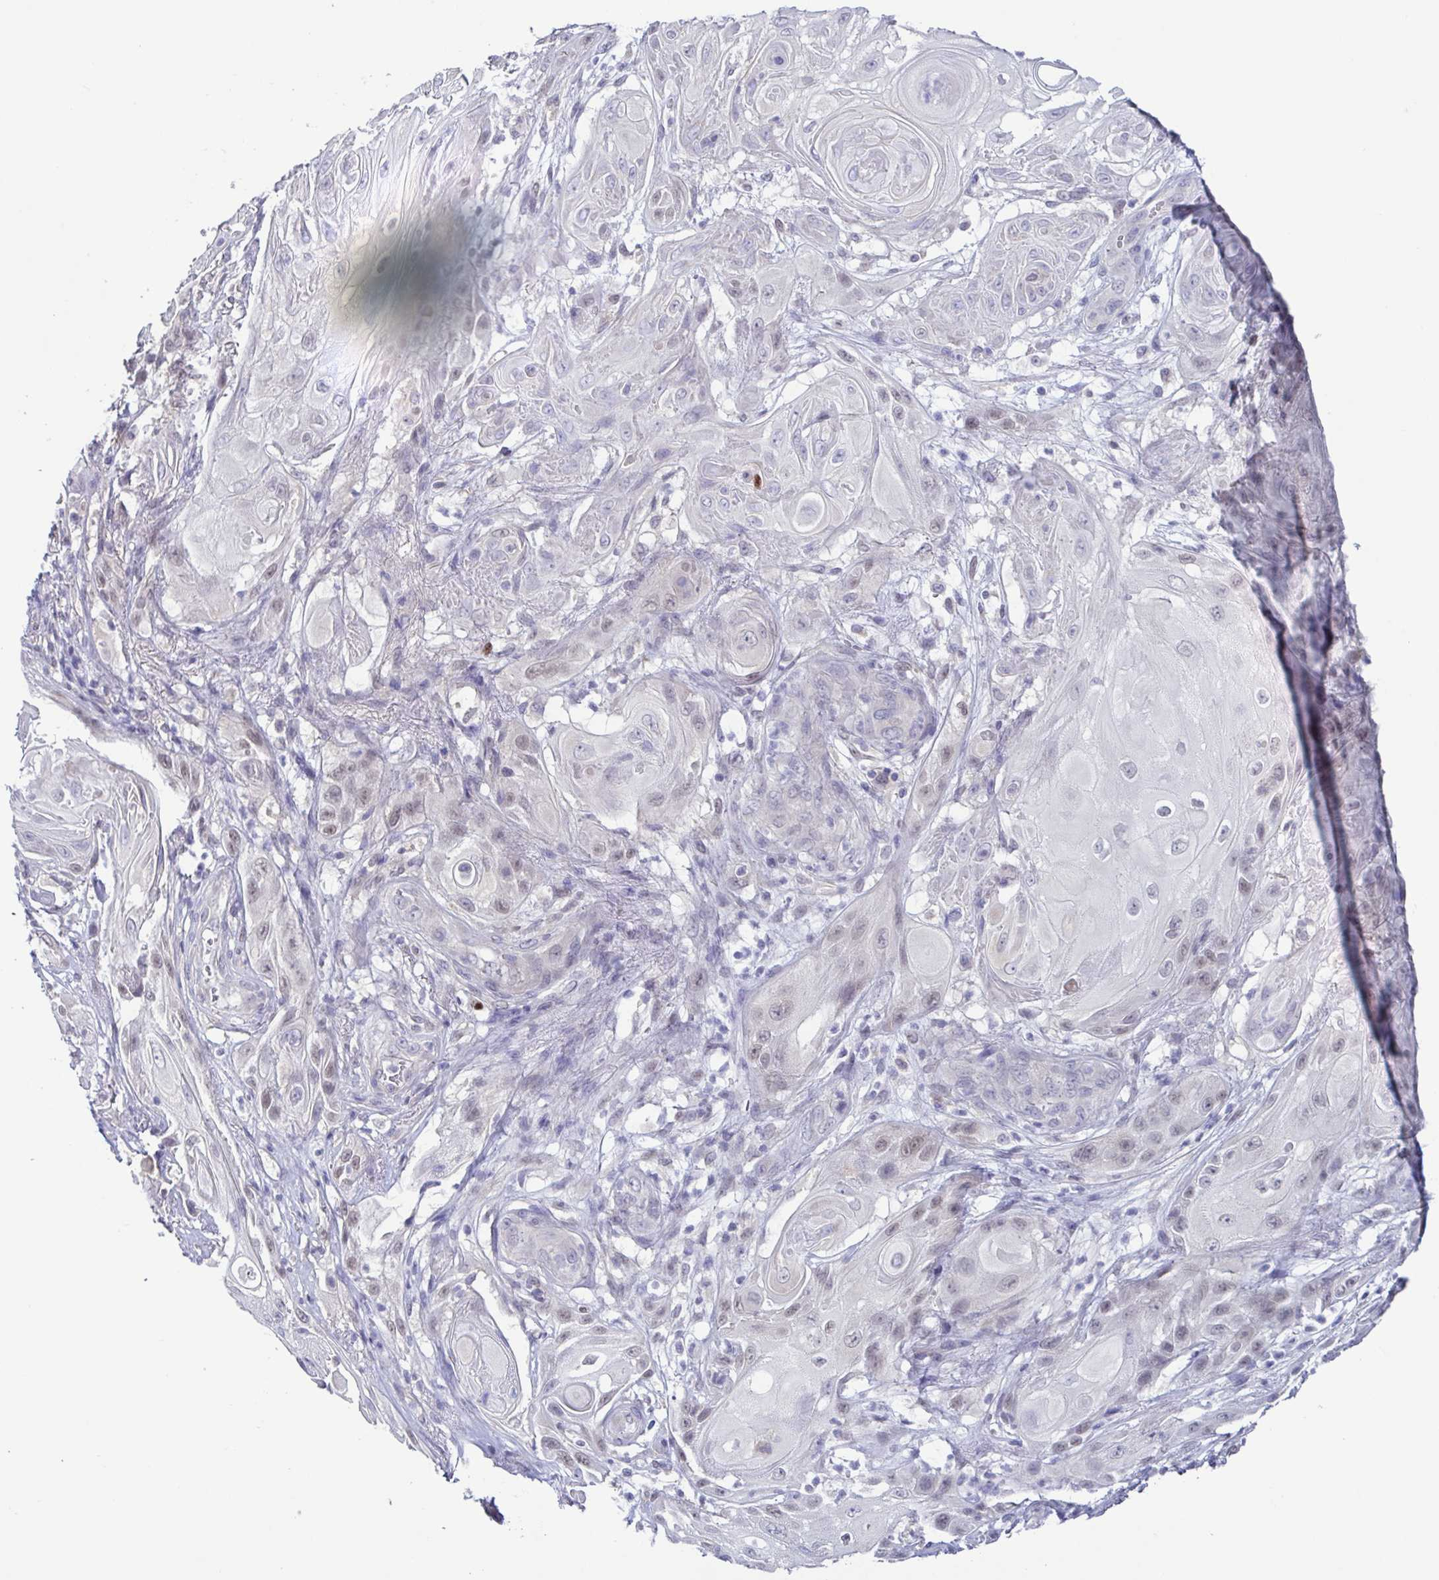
{"staining": {"intensity": "negative", "quantity": "none", "location": "none"}, "tissue": "skin cancer", "cell_type": "Tumor cells", "image_type": "cancer", "snomed": [{"axis": "morphology", "description": "Squamous cell carcinoma, NOS"}, {"axis": "topography", "description": "Skin"}], "caption": "High magnification brightfield microscopy of skin cancer stained with DAB (3,3'-diaminobenzidine) (brown) and counterstained with hematoxylin (blue): tumor cells show no significant expression.", "gene": "UBE2Q1", "patient": {"sex": "male", "age": 62}}